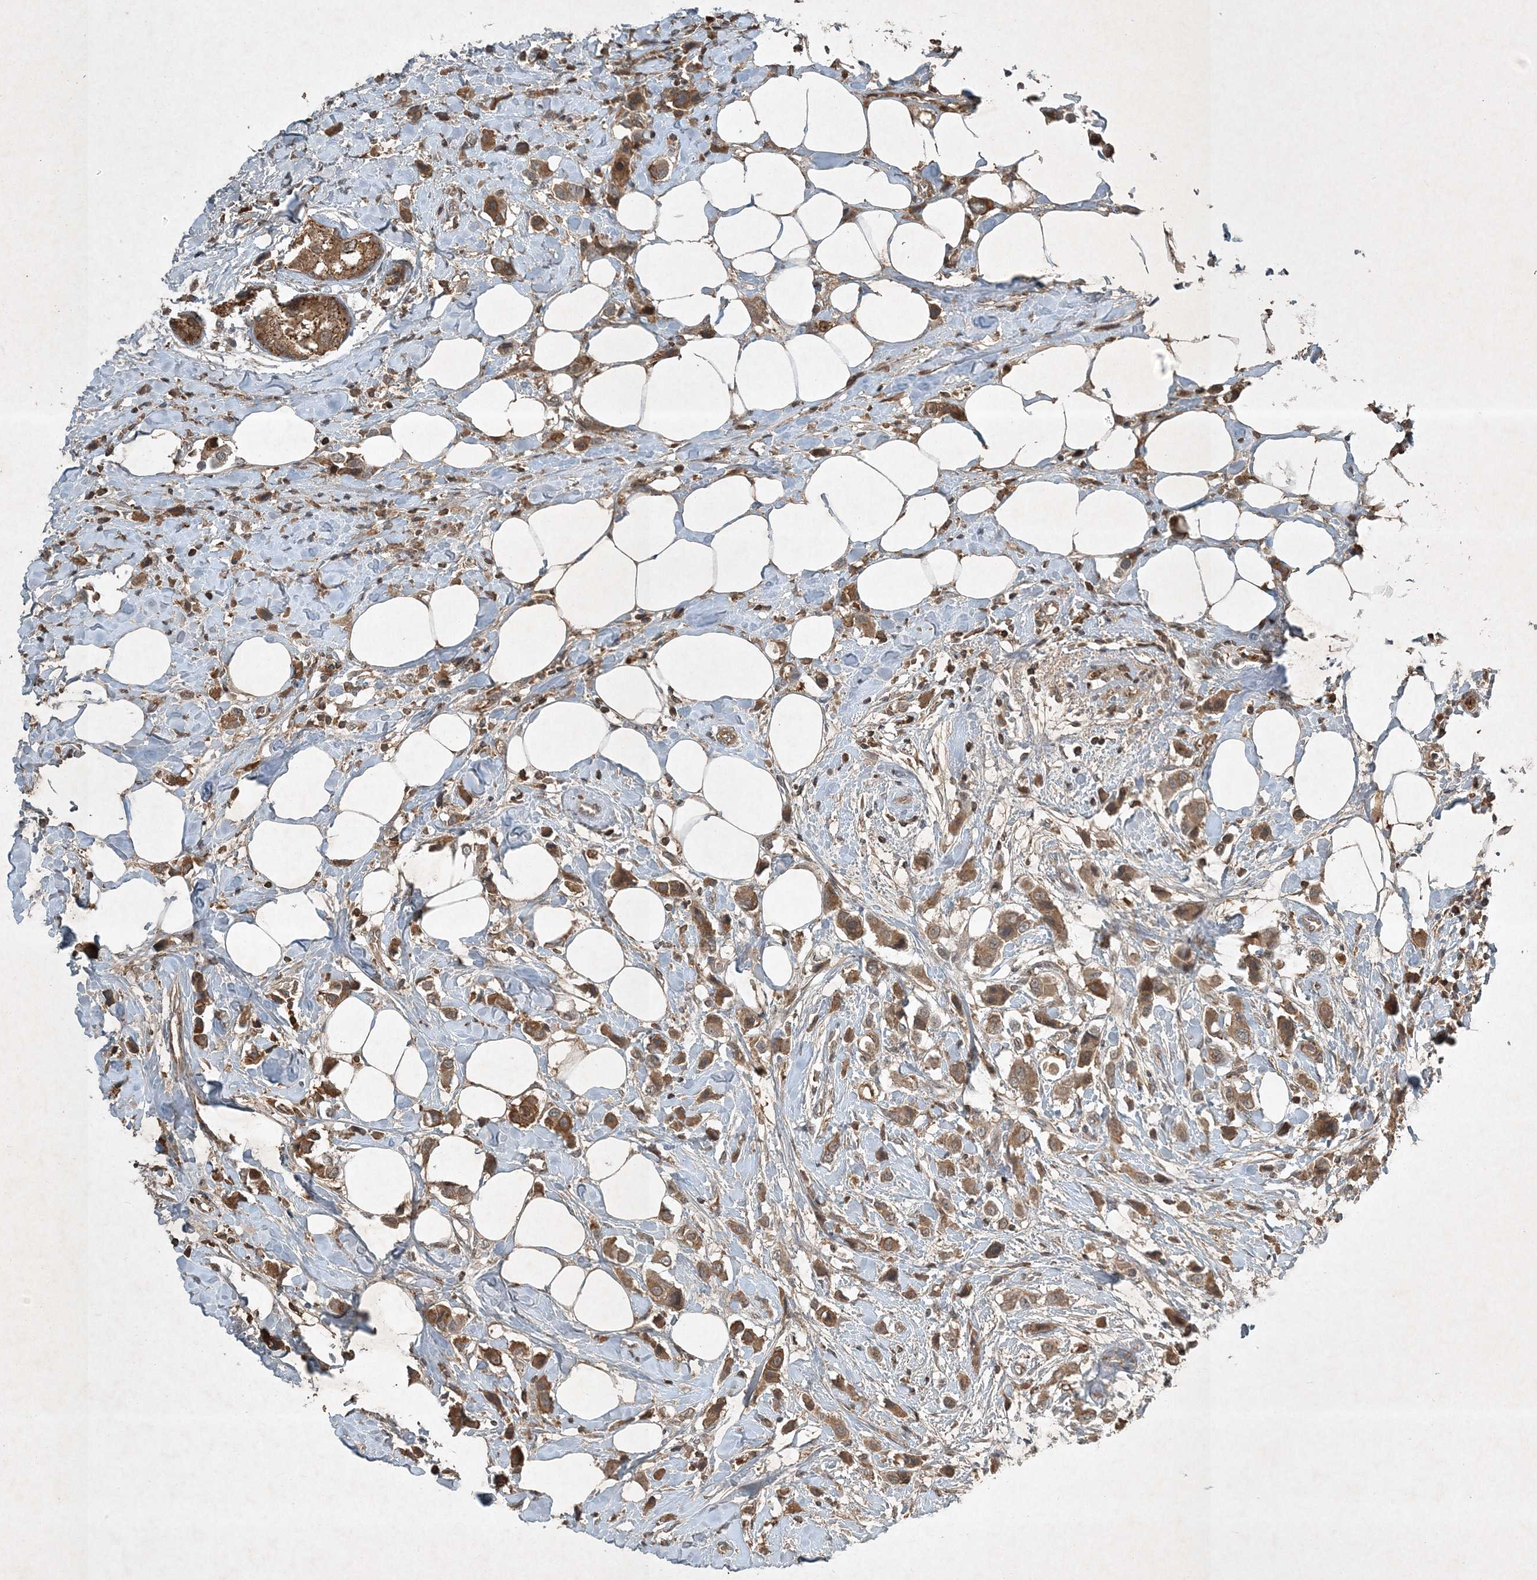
{"staining": {"intensity": "moderate", "quantity": ">75%", "location": "cytoplasmic/membranous"}, "tissue": "breast cancer", "cell_type": "Tumor cells", "image_type": "cancer", "snomed": [{"axis": "morphology", "description": "Normal tissue, NOS"}, {"axis": "morphology", "description": "Duct carcinoma"}, {"axis": "topography", "description": "Breast"}], "caption": "Tumor cells show medium levels of moderate cytoplasmic/membranous positivity in approximately >75% of cells in breast cancer.", "gene": "TNFAIP6", "patient": {"sex": "female", "age": 50}}